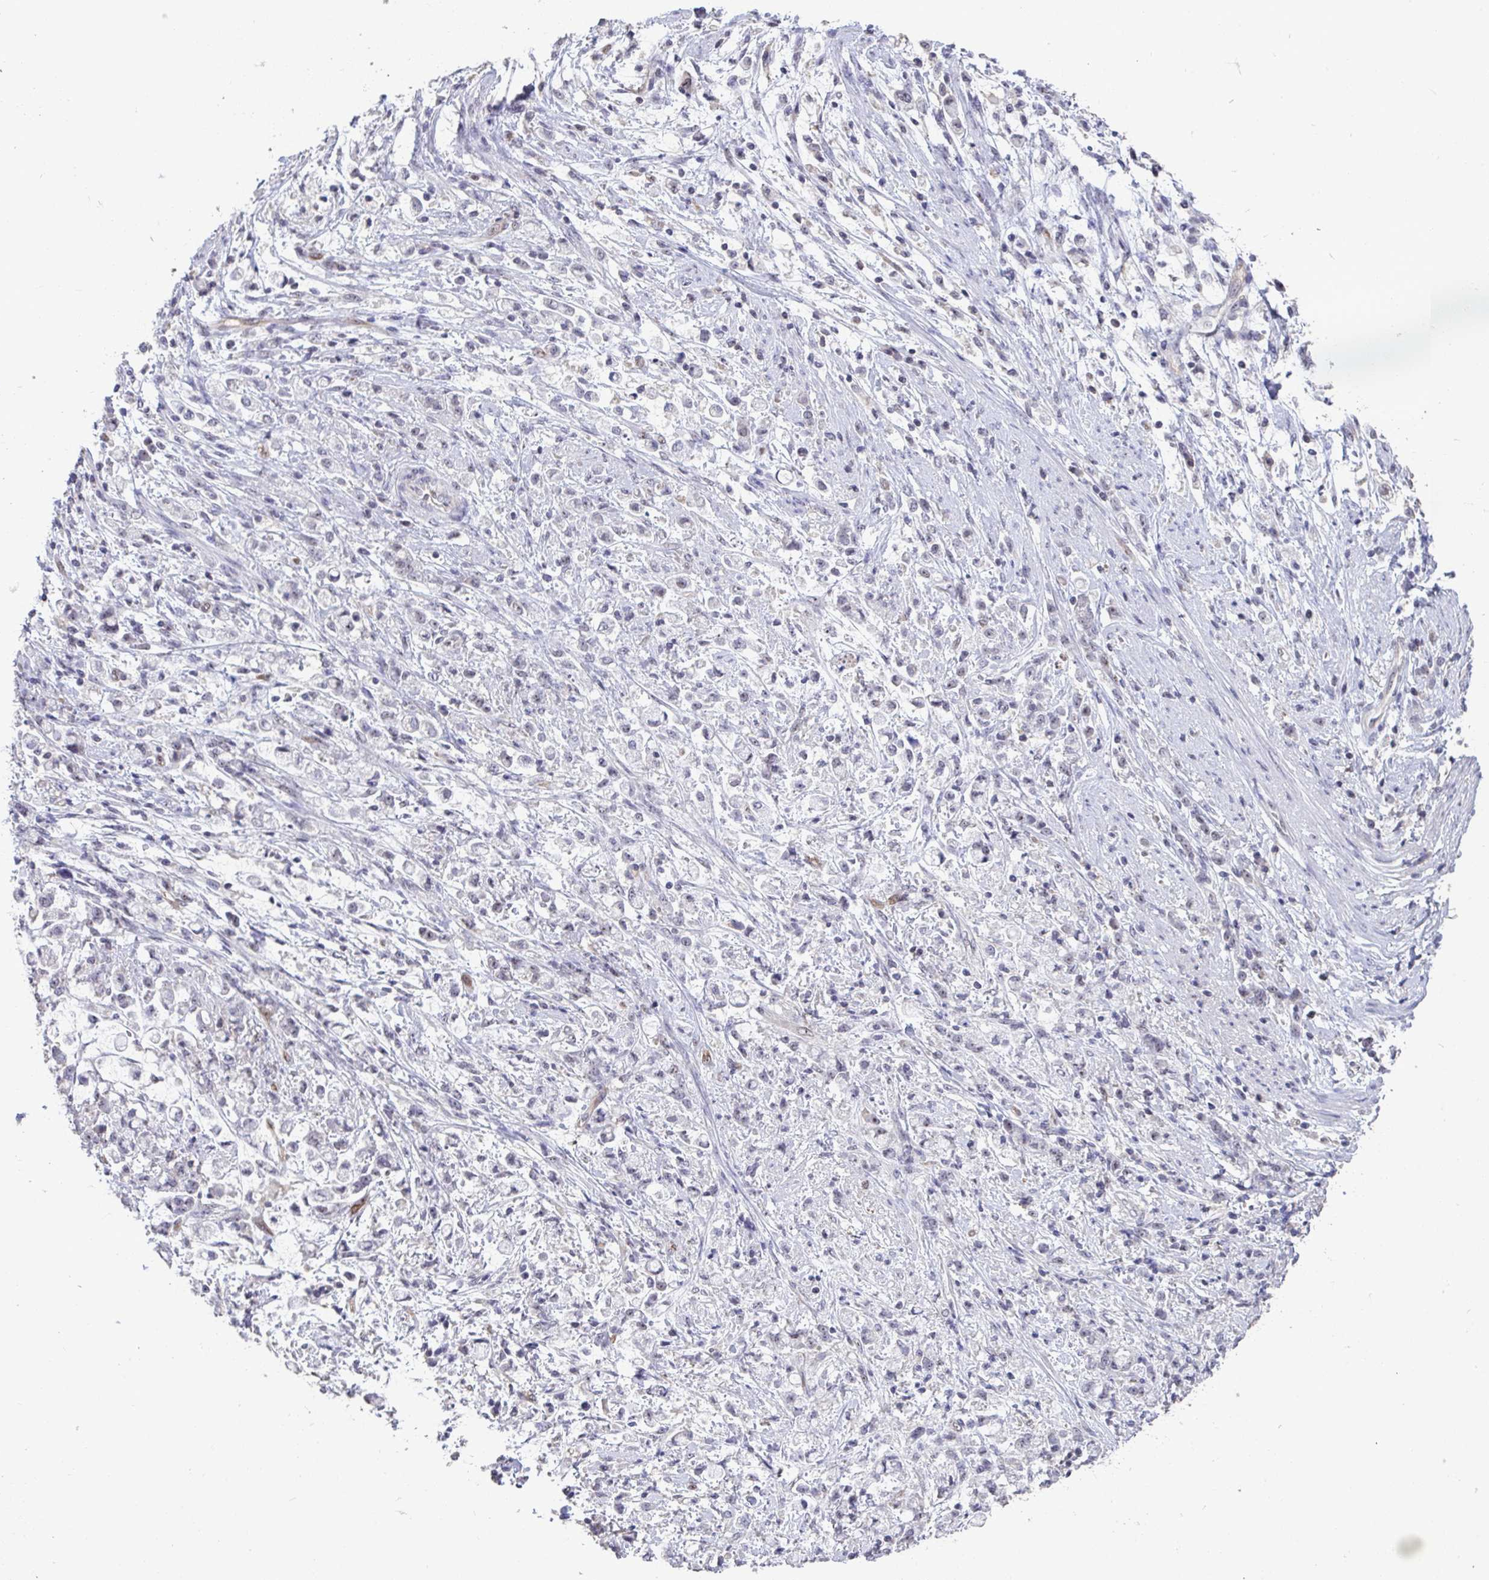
{"staining": {"intensity": "weak", "quantity": "<25%", "location": "nuclear"}, "tissue": "stomach cancer", "cell_type": "Tumor cells", "image_type": "cancer", "snomed": [{"axis": "morphology", "description": "Adenocarcinoma, NOS"}, {"axis": "topography", "description": "Stomach"}], "caption": "Image shows no significant protein staining in tumor cells of stomach adenocarcinoma.", "gene": "SENP3", "patient": {"sex": "female", "age": 60}}